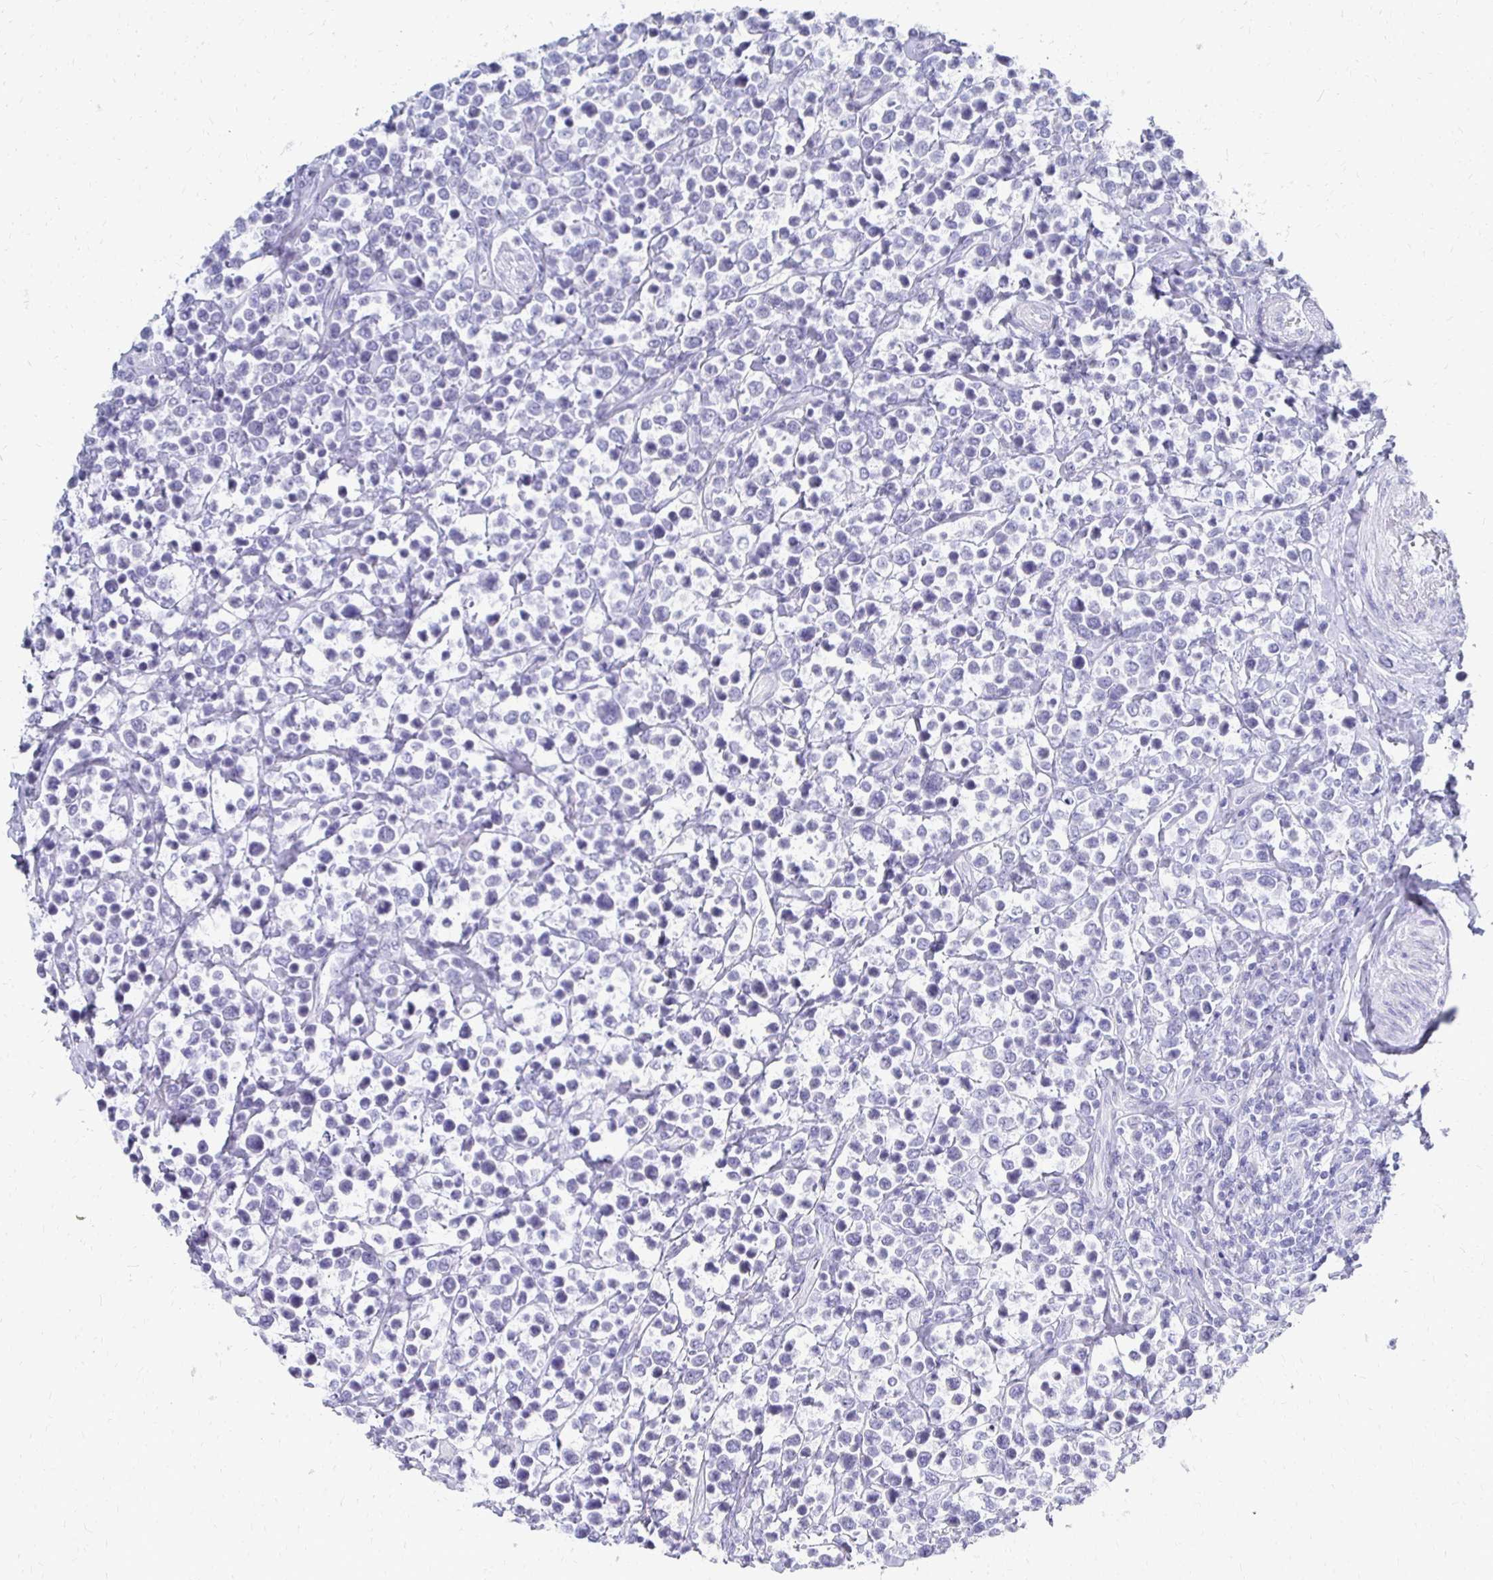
{"staining": {"intensity": "negative", "quantity": "none", "location": "none"}, "tissue": "lymphoma", "cell_type": "Tumor cells", "image_type": "cancer", "snomed": [{"axis": "morphology", "description": "Malignant lymphoma, non-Hodgkin's type, High grade"}, {"axis": "topography", "description": "Soft tissue"}], "caption": "Immunohistochemistry photomicrograph of malignant lymphoma, non-Hodgkin's type (high-grade) stained for a protein (brown), which exhibits no expression in tumor cells.", "gene": "SYCP3", "patient": {"sex": "female", "age": 56}}